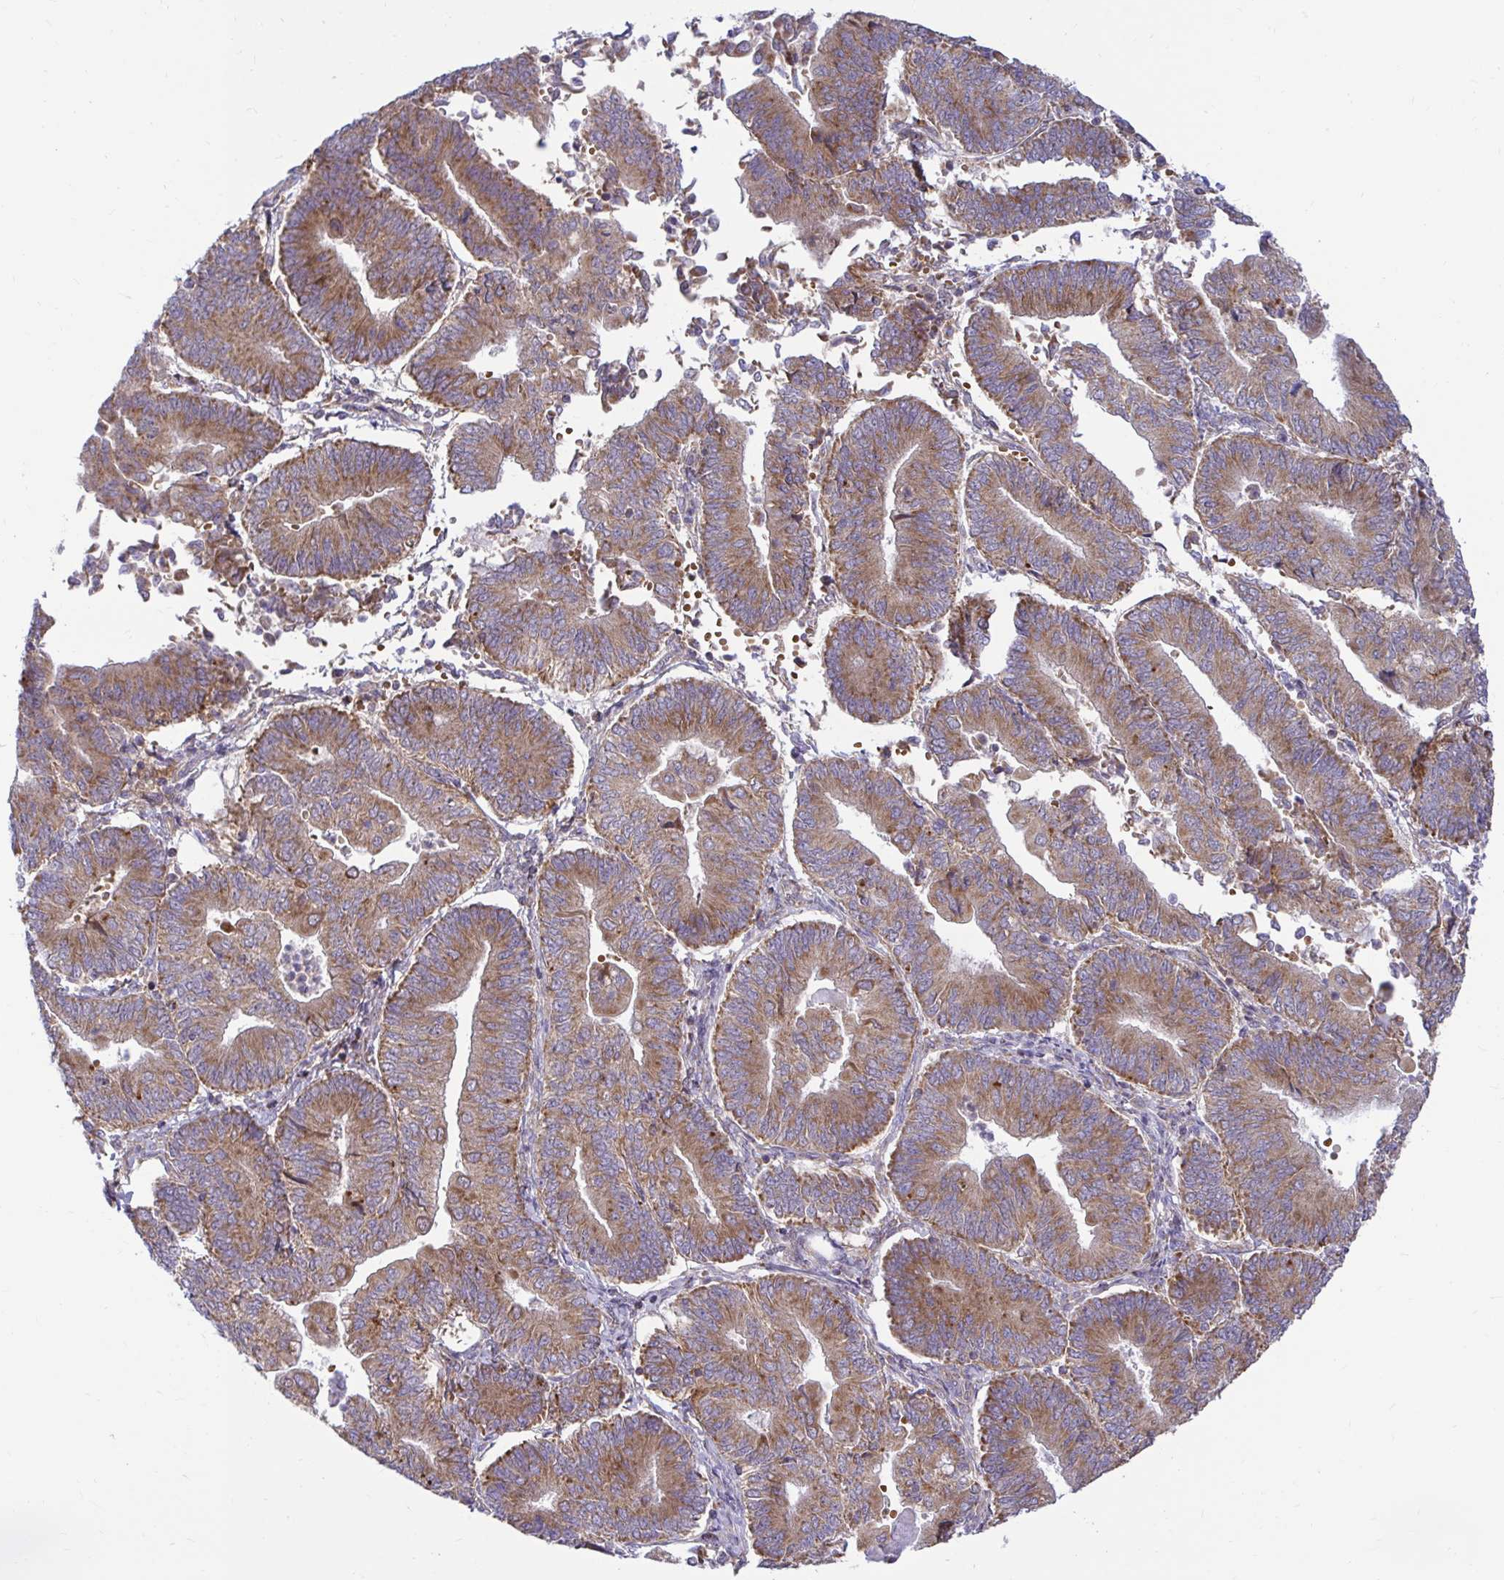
{"staining": {"intensity": "moderate", "quantity": ">75%", "location": "cytoplasmic/membranous"}, "tissue": "endometrial cancer", "cell_type": "Tumor cells", "image_type": "cancer", "snomed": [{"axis": "morphology", "description": "Adenocarcinoma, NOS"}, {"axis": "topography", "description": "Endometrium"}], "caption": "The histopathology image shows immunohistochemical staining of adenocarcinoma (endometrial). There is moderate cytoplasmic/membranous positivity is present in about >75% of tumor cells.", "gene": "VTI1B", "patient": {"sex": "female", "age": 65}}